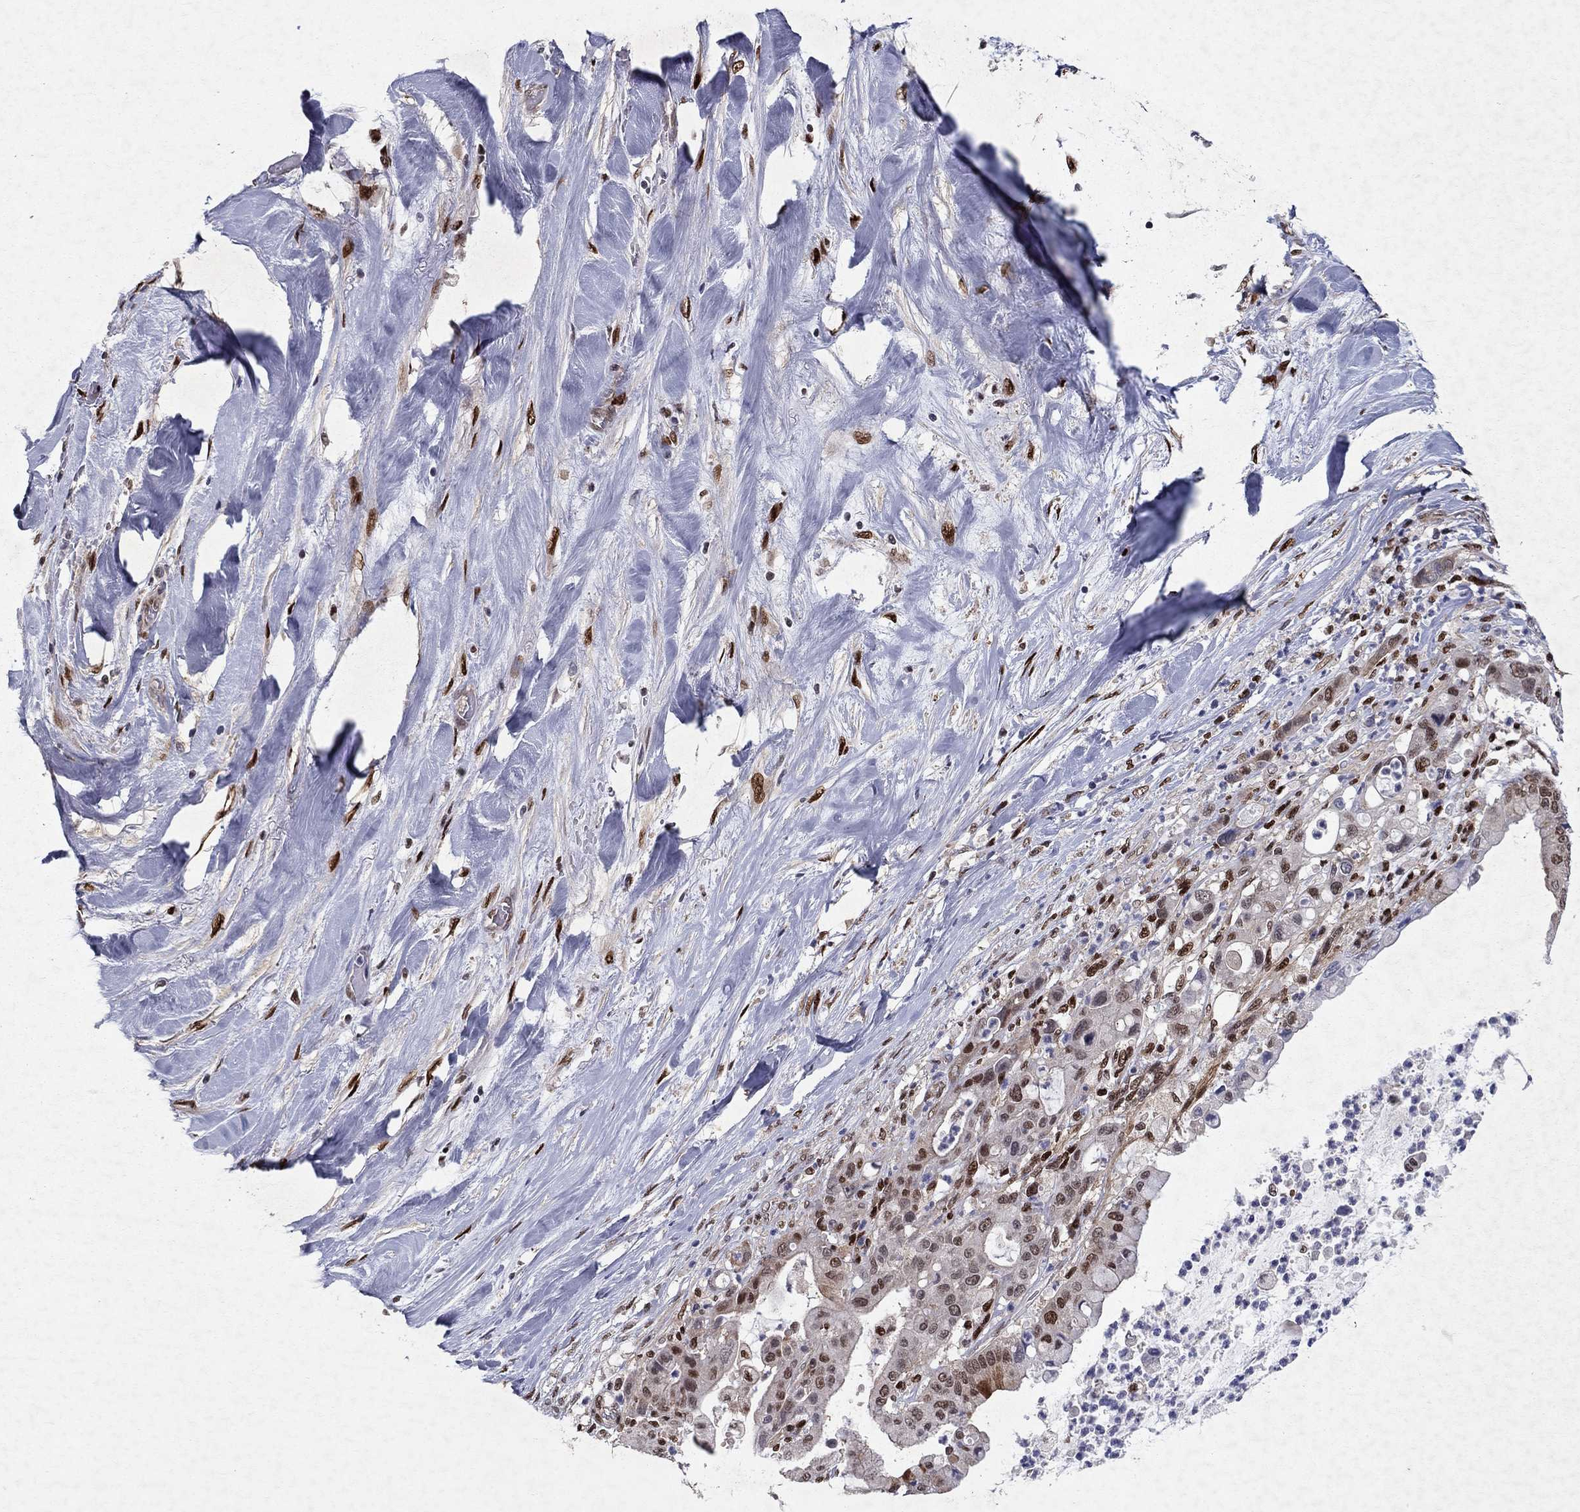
{"staining": {"intensity": "strong", "quantity": "<25%", "location": "nuclear"}, "tissue": "liver cancer", "cell_type": "Tumor cells", "image_type": "cancer", "snomed": [{"axis": "morphology", "description": "Cholangiocarcinoma"}, {"axis": "topography", "description": "Liver"}], "caption": "Strong nuclear positivity for a protein is present in about <25% of tumor cells of cholangiocarcinoma (liver) using immunohistochemistry (IHC).", "gene": "CRTC1", "patient": {"sex": "female", "age": 54}}